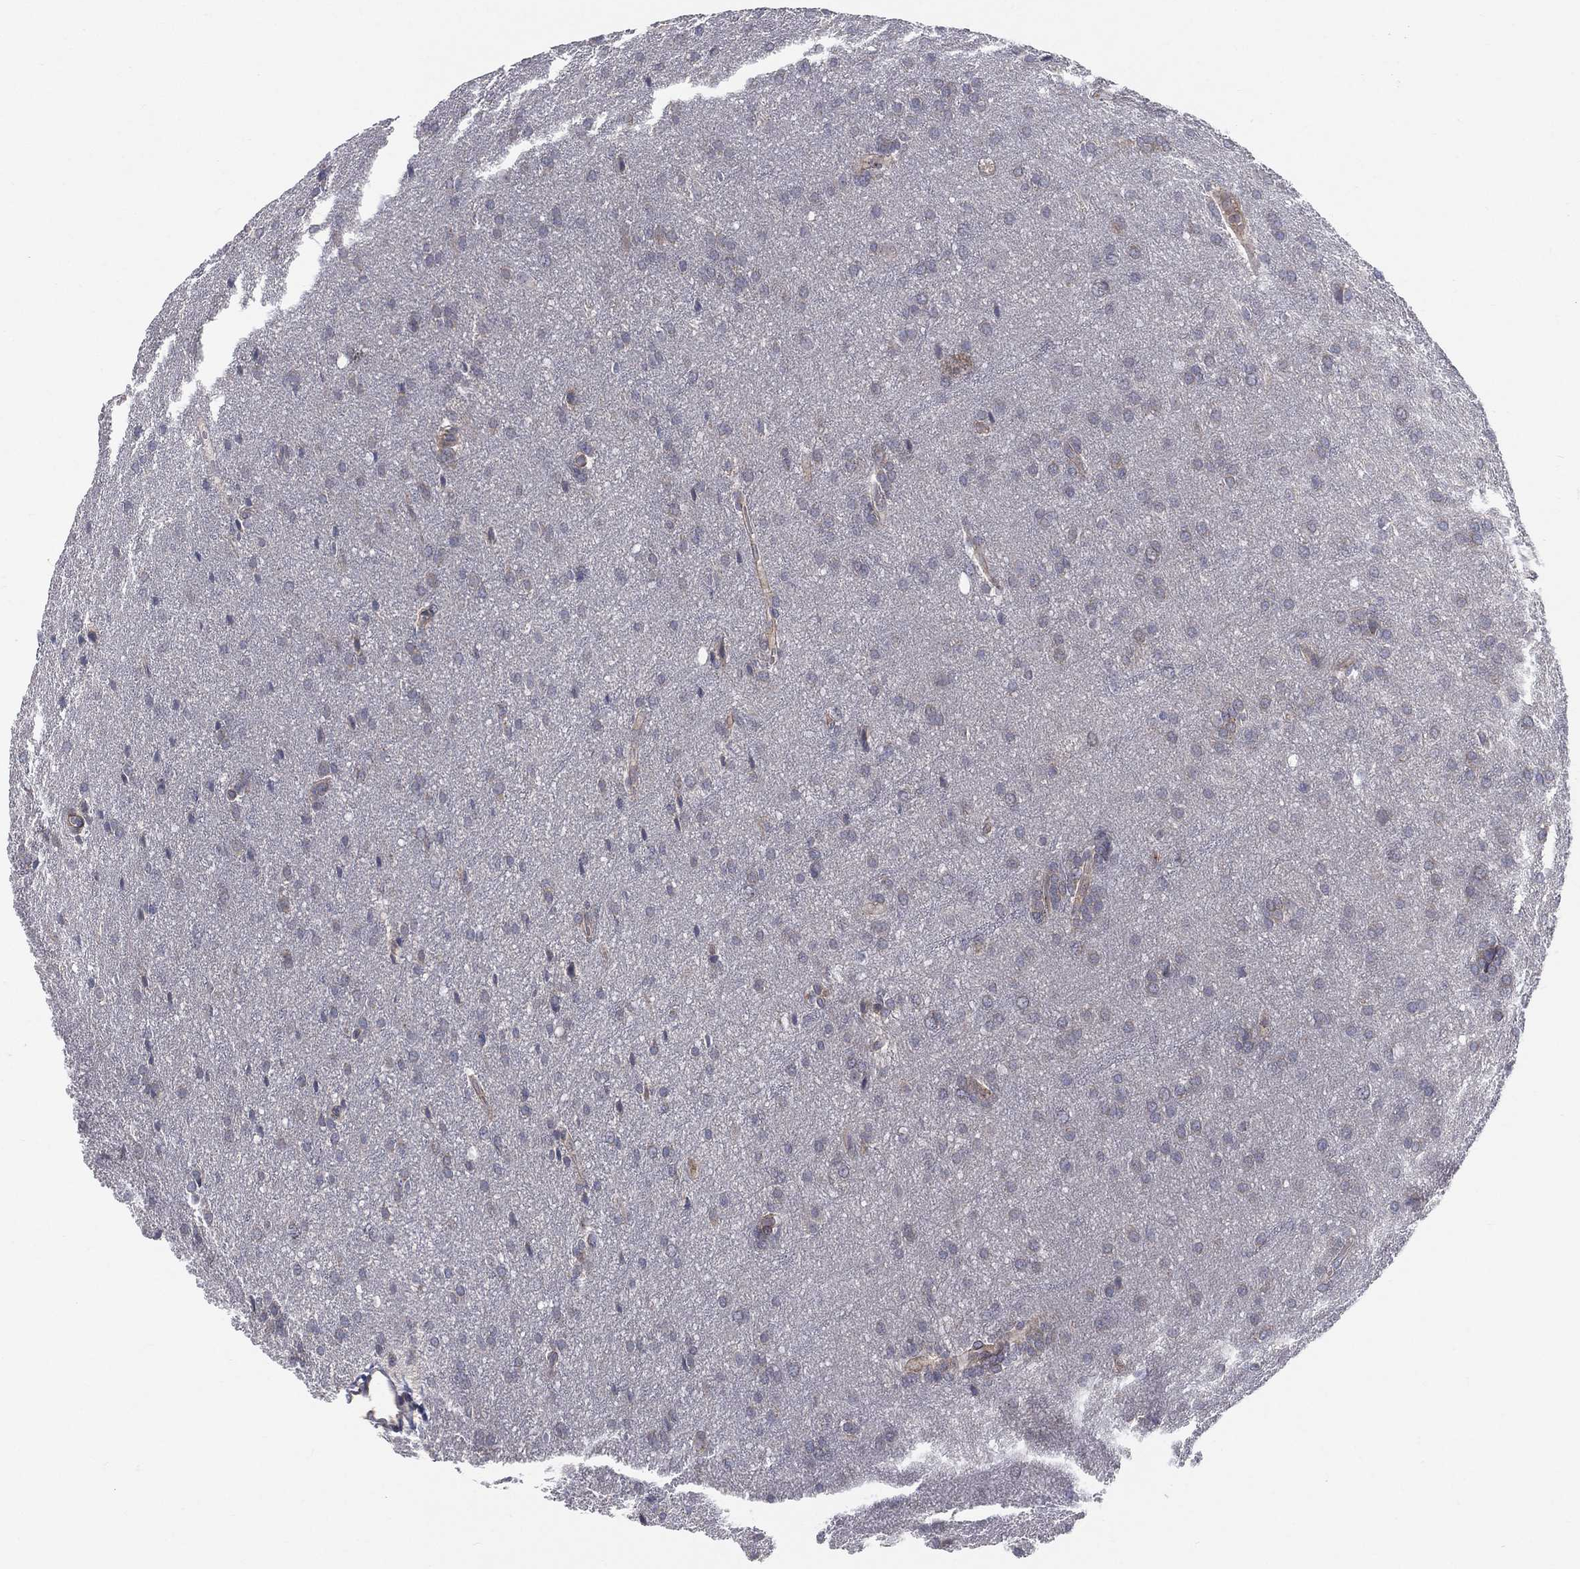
{"staining": {"intensity": "negative", "quantity": "none", "location": "none"}, "tissue": "glioma", "cell_type": "Tumor cells", "image_type": "cancer", "snomed": [{"axis": "morphology", "description": "Glioma, malignant, Low grade"}, {"axis": "topography", "description": "Brain"}], "caption": "A photomicrograph of human glioma is negative for staining in tumor cells.", "gene": "POMZP3", "patient": {"sex": "female", "age": 32}}